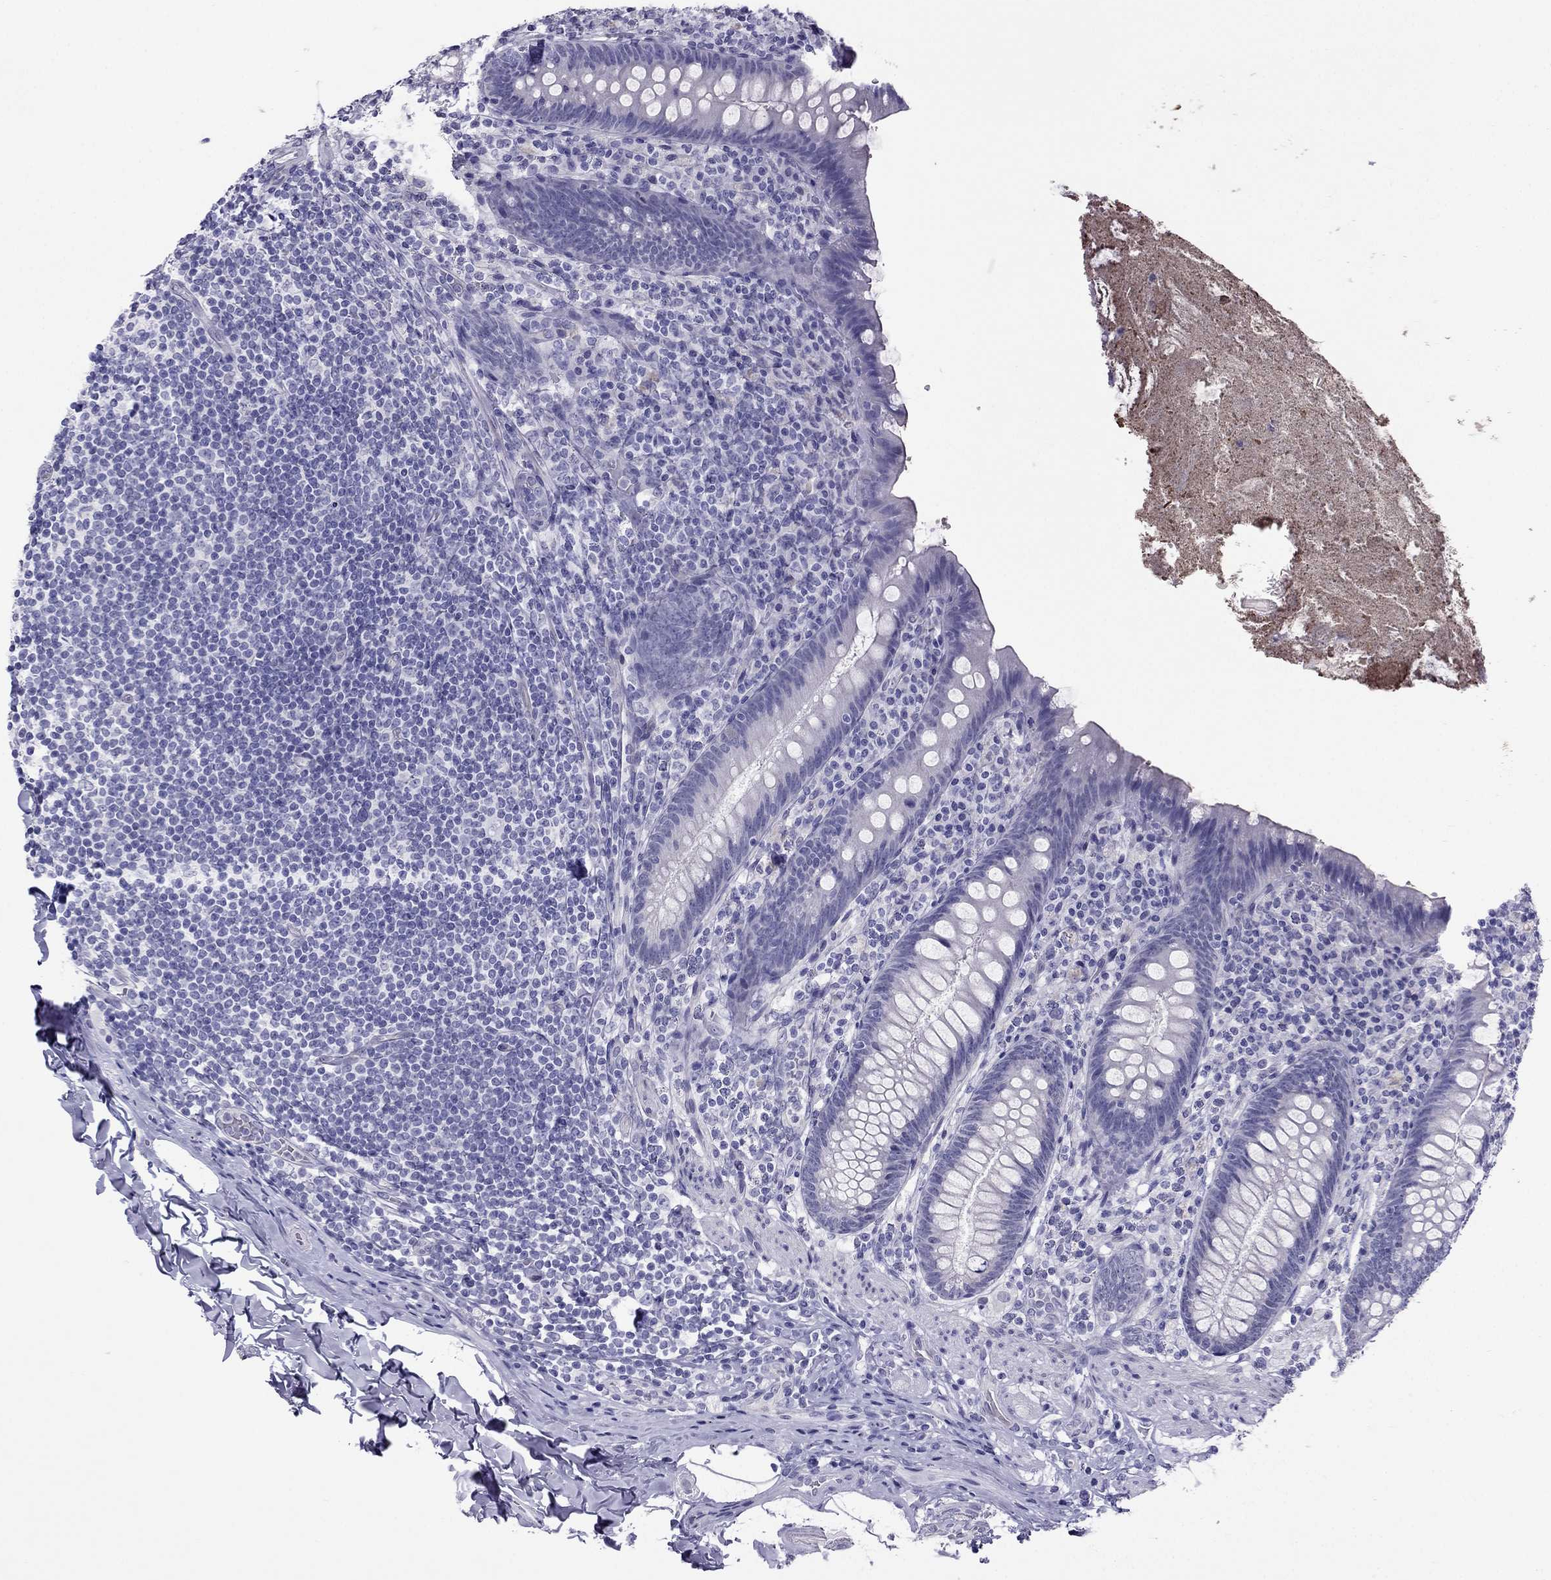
{"staining": {"intensity": "negative", "quantity": "none", "location": "none"}, "tissue": "appendix", "cell_type": "Glandular cells", "image_type": "normal", "snomed": [{"axis": "morphology", "description": "Normal tissue, NOS"}, {"axis": "topography", "description": "Appendix"}], "caption": "Protein analysis of benign appendix shows no significant positivity in glandular cells. (DAB (3,3'-diaminobenzidine) IHC visualized using brightfield microscopy, high magnification).", "gene": "CROCC2", "patient": {"sex": "male", "age": 47}}